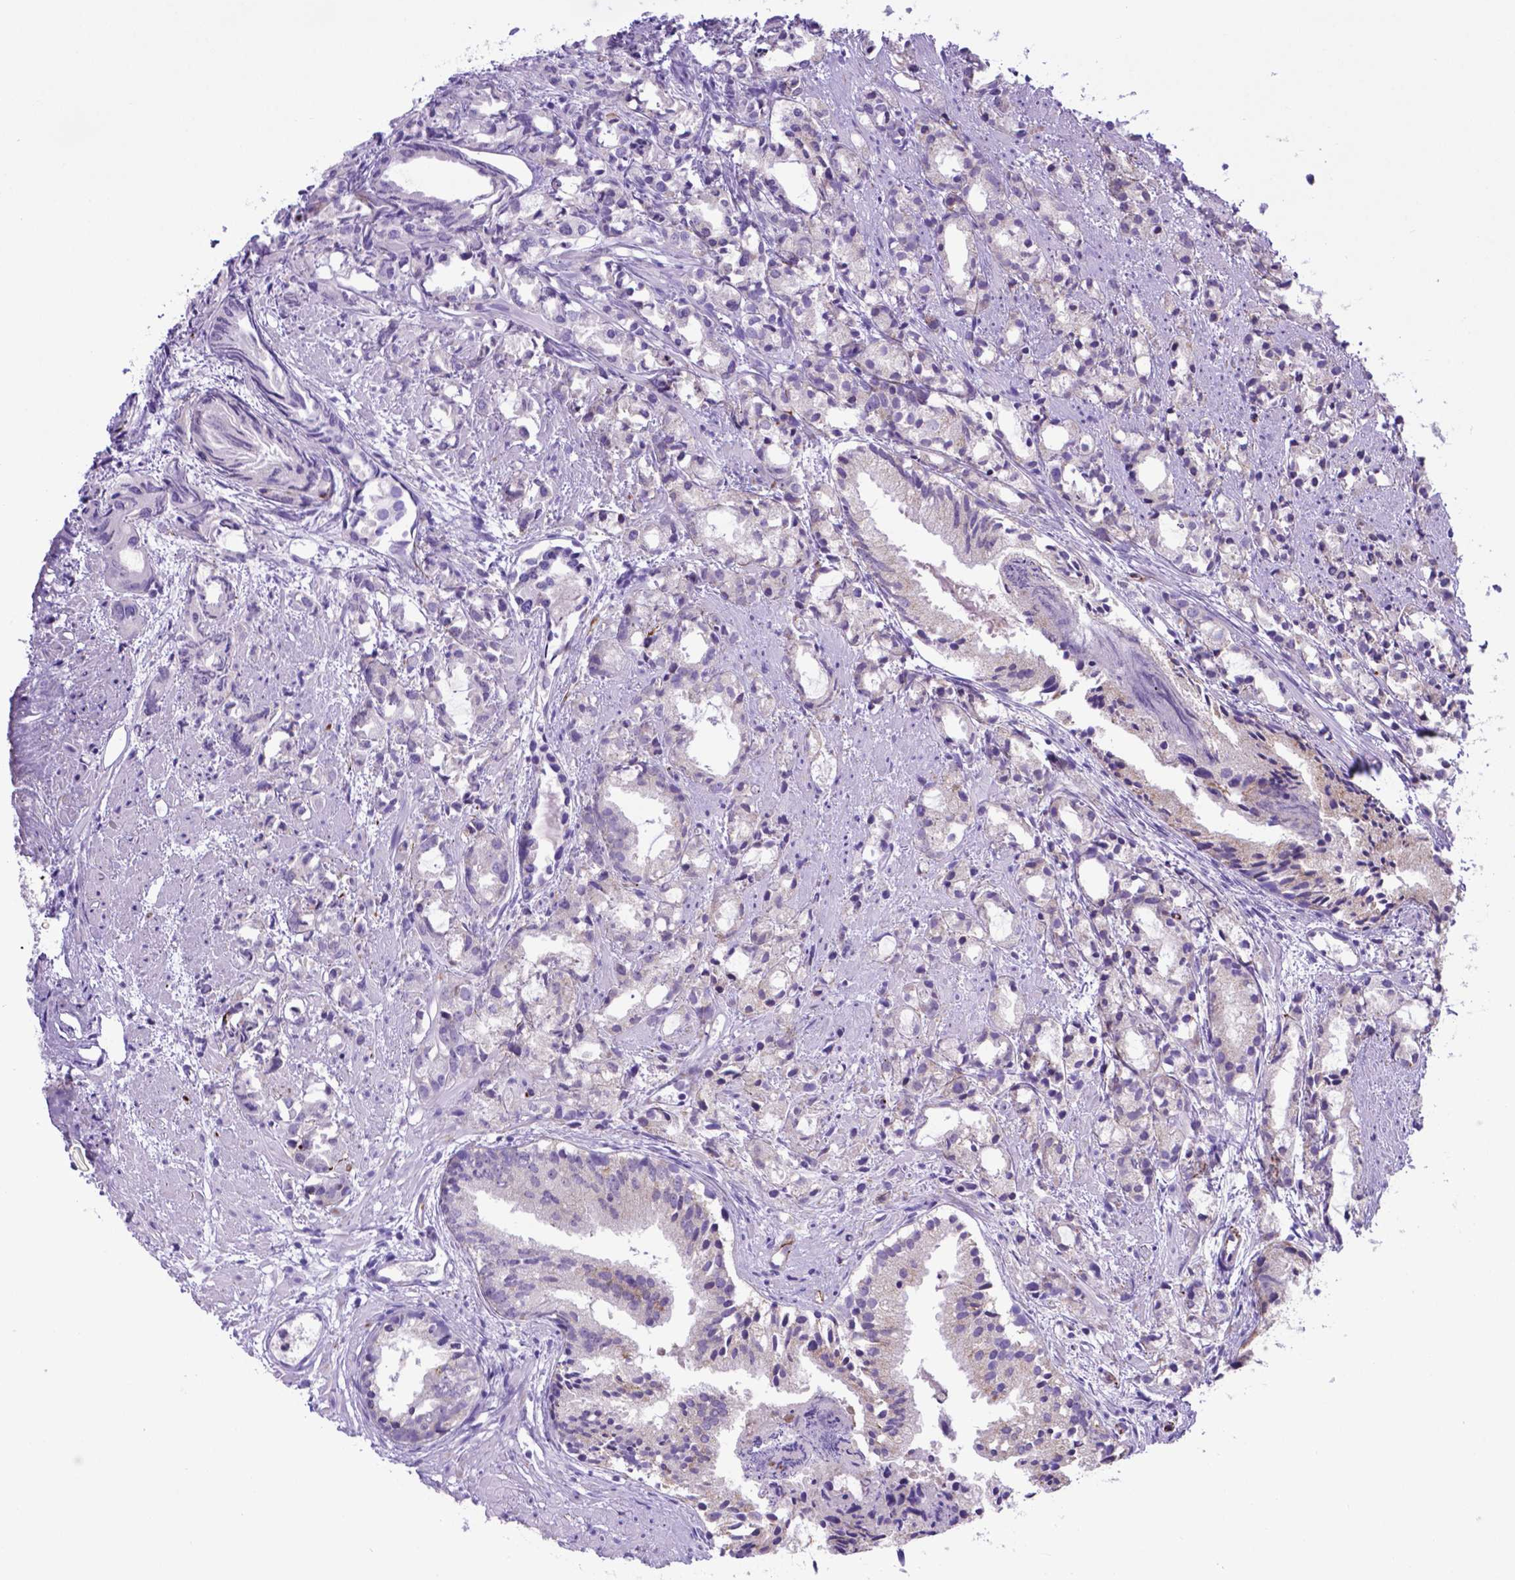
{"staining": {"intensity": "negative", "quantity": "none", "location": "none"}, "tissue": "prostate cancer", "cell_type": "Tumor cells", "image_type": "cancer", "snomed": [{"axis": "morphology", "description": "Adenocarcinoma, High grade"}, {"axis": "topography", "description": "Prostate"}], "caption": "Tumor cells are negative for brown protein staining in high-grade adenocarcinoma (prostate).", "gene": "LZTR1", "patient": {"sex": "male", "age": 79}}